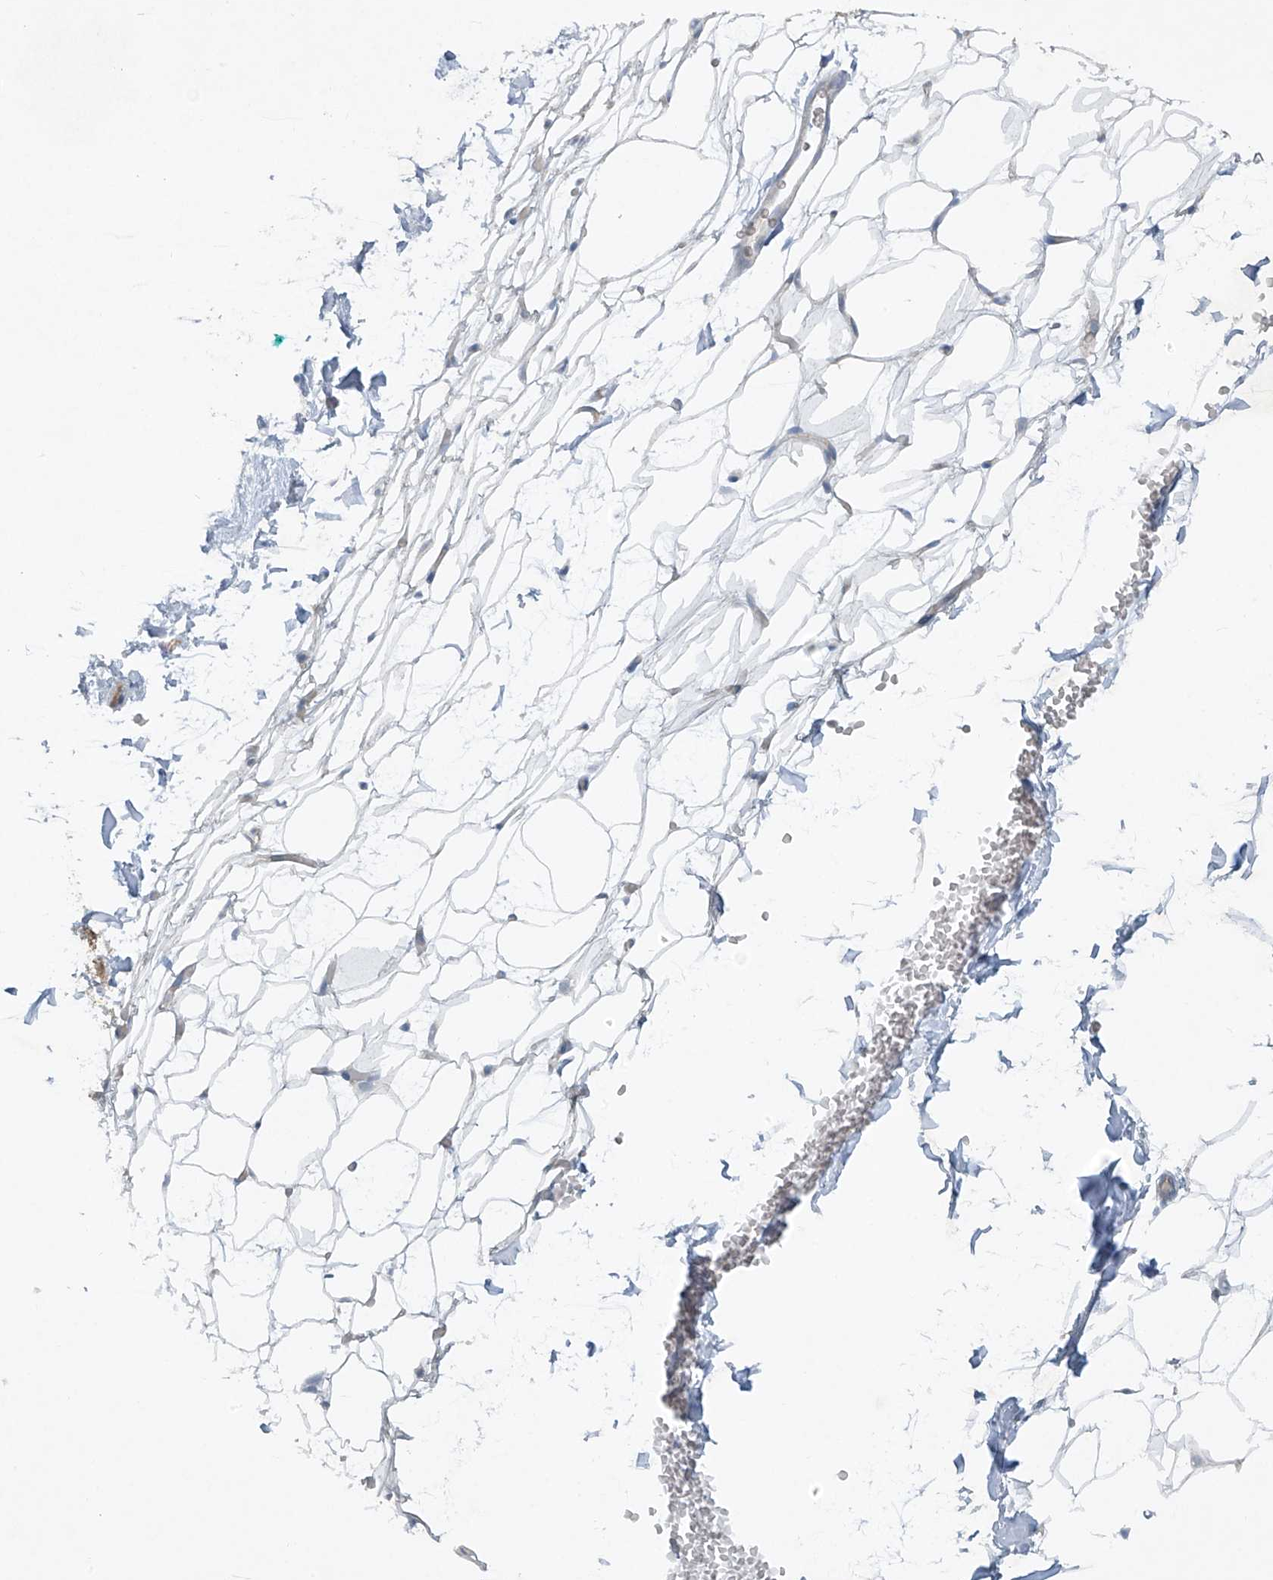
{"staining": {"intensity": "negative", "quantity": "none", "location": "none"}, "tissue": "adipose tissue", "cell_type": "Adipocytes", "image_type": "normal", "snomed": [{"axis": "morphology", "description": "Normal tissue, NOS"}, {"axis": "topography", "description": "Breast"}], "caption": "Adipose tissue stained for a protein using immunohistochemistry (IHC) exhibits no expression adipocytes.", "gene": "VAMP5", "patient": {"sex": "female", "age": 23}}